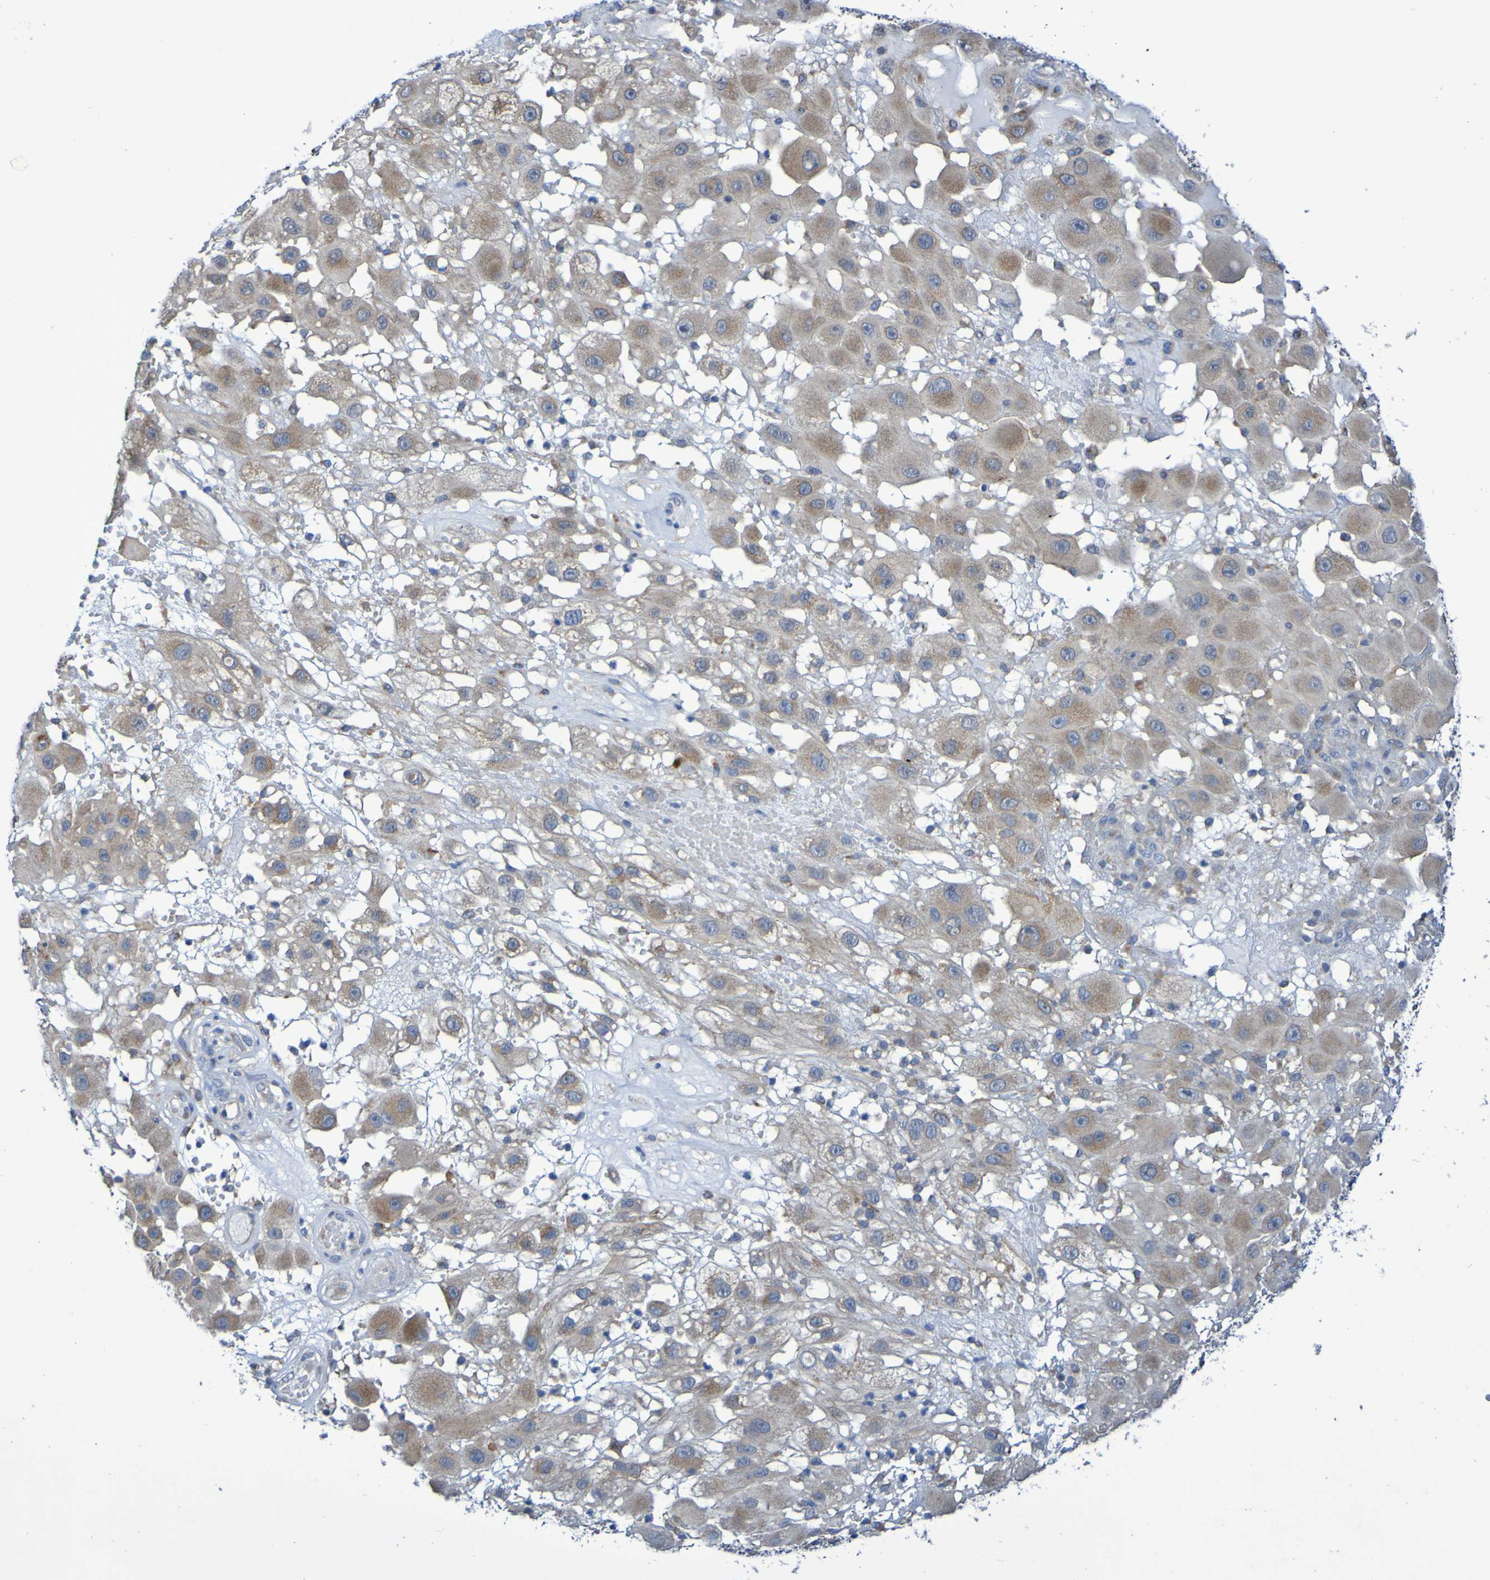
{"staining": {"intensity": "weak", "quantity": ">75%", "location": "cytoplasmic/membranous"}, "tissue": "melanoma", "cell_type": "Tumor cells", "image_type": "cancer", "snomed": [{"axis": "morphology", "description": "Malignant melanoma, NOS"}, {"axis": "topography", "description": "Skin"}], "caption": "A photomicrograph of human melanoma stained for a protein reveals weak cytoplasmic/membranous brown staining in tumor cells. Immunohistochemistry stains the protein in brown and the nuclei are stained blue.", "gene": "LMBRD2", "patient": {"sex": "female", "age": 81}}